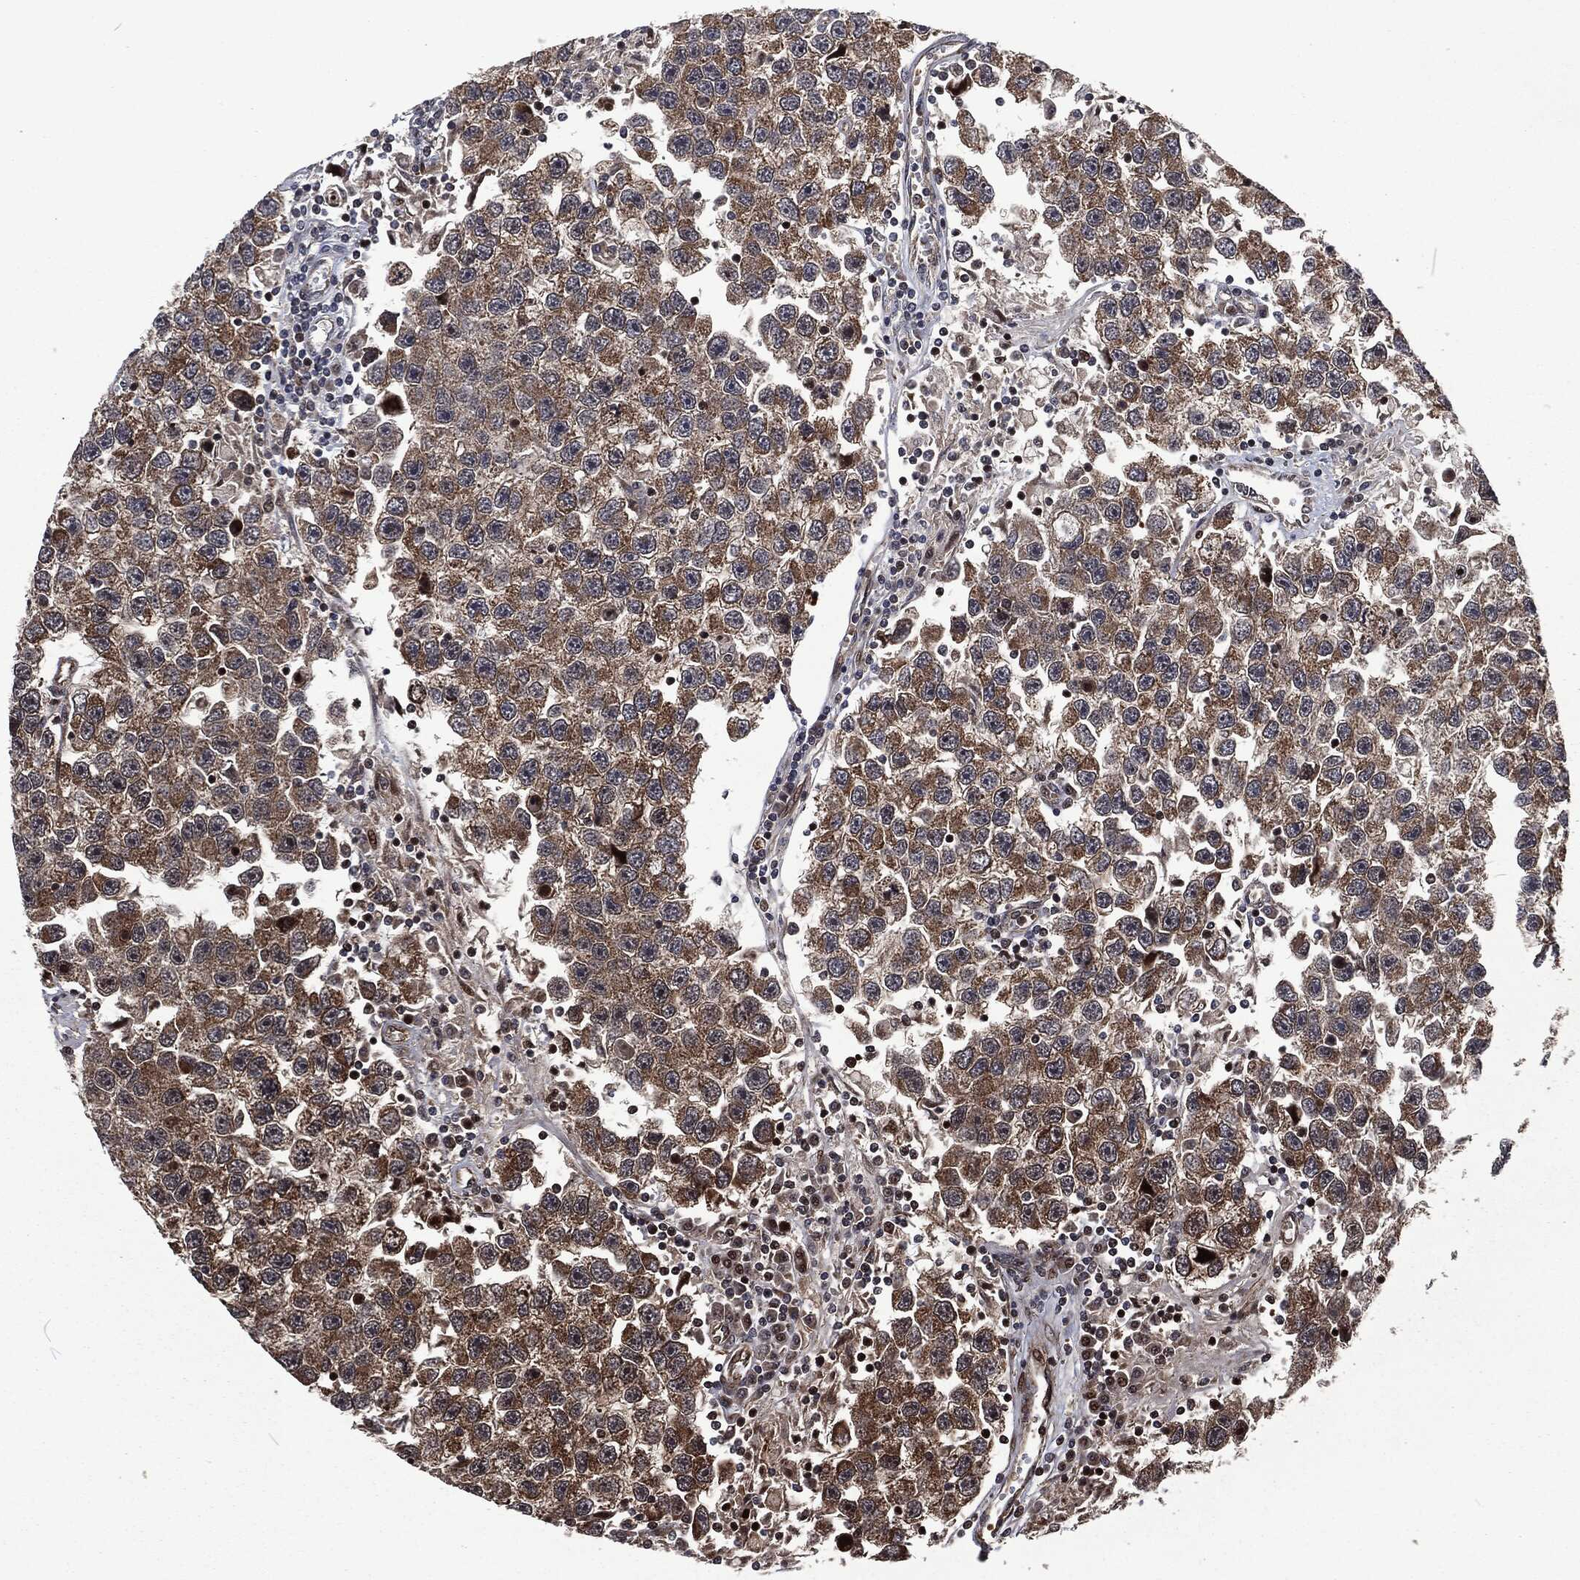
{"staining": {"intensity": "strong", "quantity": "25%-75%", "location": "cytoplasmic/membranous"}, "tissue": "testis cancer", "cell_type": "Tumor cells", "image_type": "cancer", "snomed": [{"axis": "morphology", "description": "Seminoma, NOS"}, {"axis": "topography", "description": "Testis"}], "caption": "Strong cytoplasmic/membranous expression is present in about 25%-75% of tumor cells in testis seminoma. The protein of interest is shown in brown color, while the nuclei are stained blue.", "gene": "CMPK2", "patient": {"sex": "male", "age": 26}}